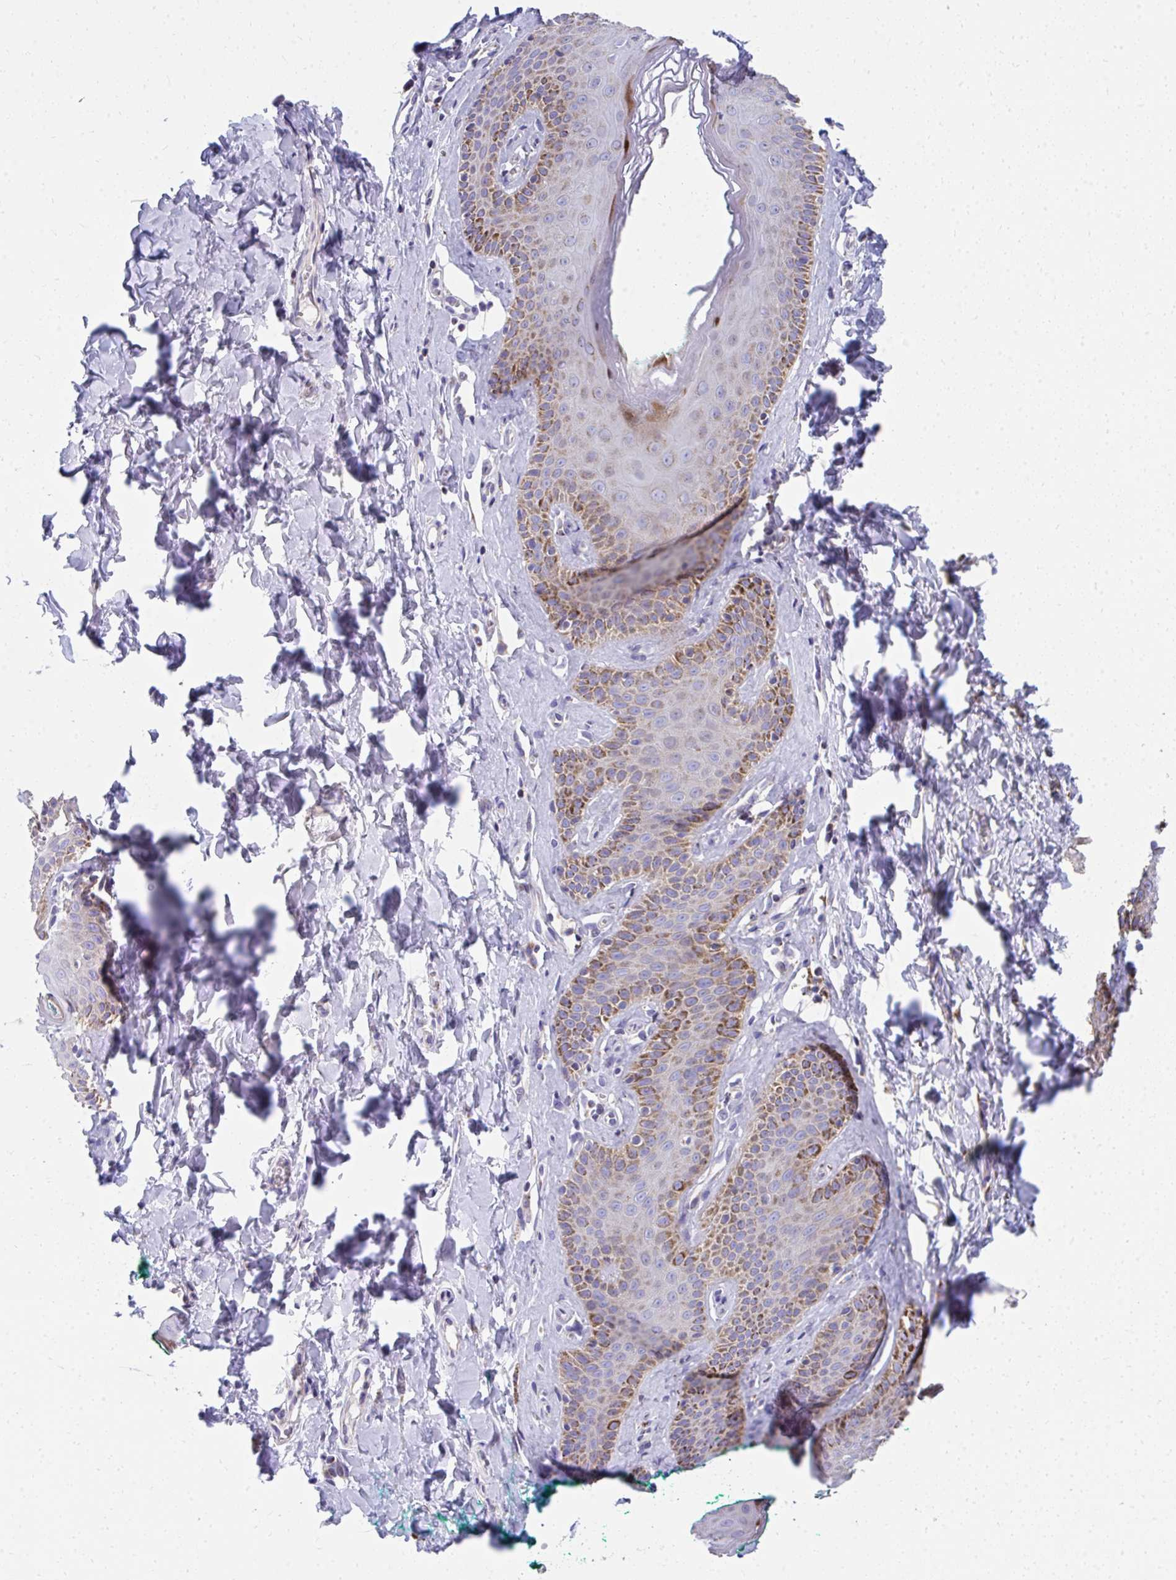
{"staining": {"intensity": "moderate", "quantity": "25%-75%", "location": "cytoplasmic/membranous"}, "tissue": "skin", "cell_type": "Epidermal cells", "image_type": "normal", "snomed": [{"axis": "morphology", "description": "Normal tissue, NOS"}, {"axis": "topography", "description": "Vulva"}, {"axis": "topography", "description": "Peripheral nerve tissue"}], "caption": "A medium amount of moderate cytoplasmic/membranous staining is seen in about 25%-75% of epidermal cells in normal skin.", "gene": "IL37", "patient": {"sex": "female", "age": 66}}